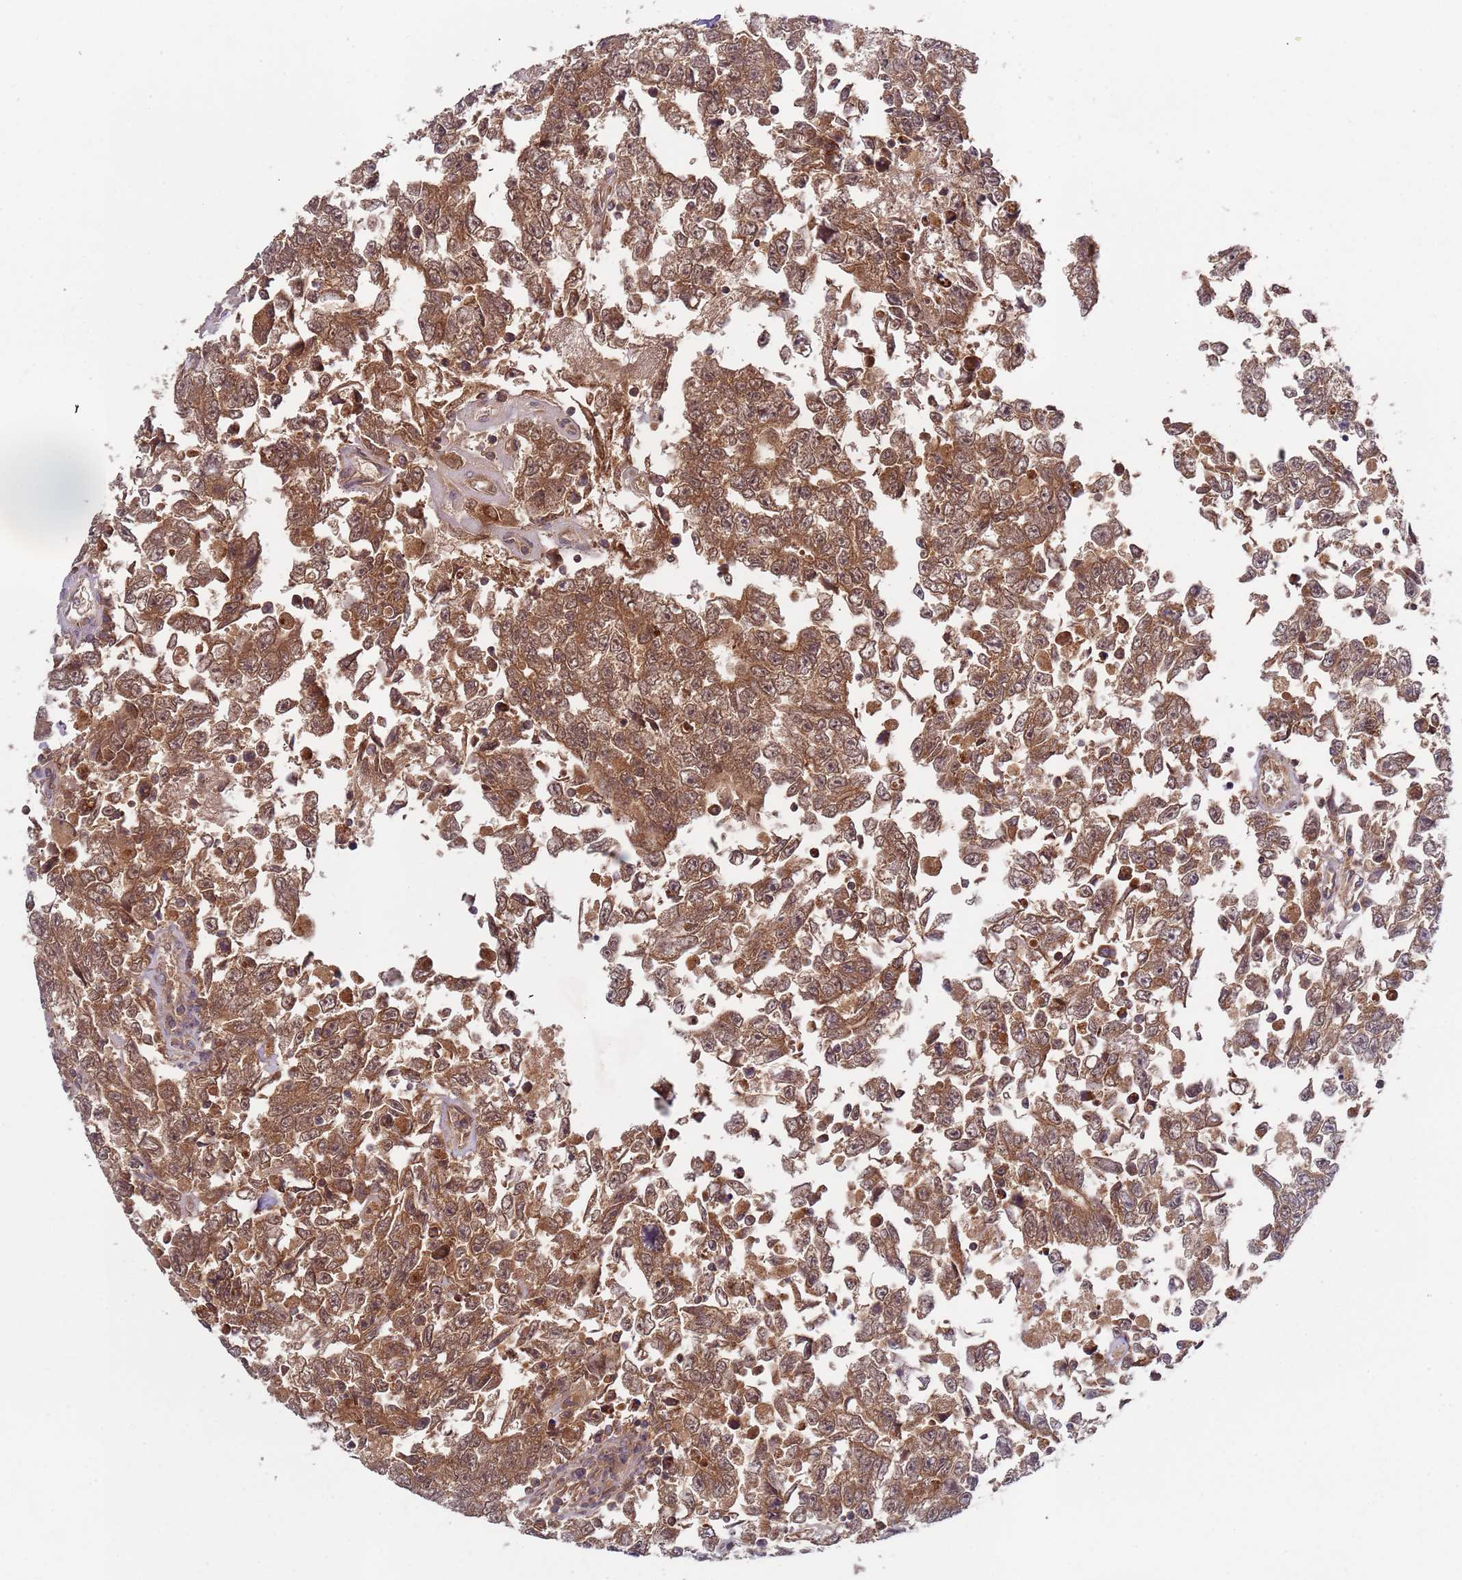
{"staining": {"intensity": "moderate", "quantity": ">75%", "location": "cytoplasmic/membranous"}, "tissue": "testis cancer", "cell_type": "Tumor cells", "image_type": "cancer", "snomed": [{"axis": "morphology", "description": "Carcinoma, Embryonal, NOS"}, {"axis": "topography", "description": "Testis"}], "caption": "Protein staining of testis embryonal carcinoma tissue exhibits moderate cytoplasmic/membranous staining in approximately >75% of tumor cells.", "gene": "OR5A2", "patient": {"sex": "male", "age": 25}}